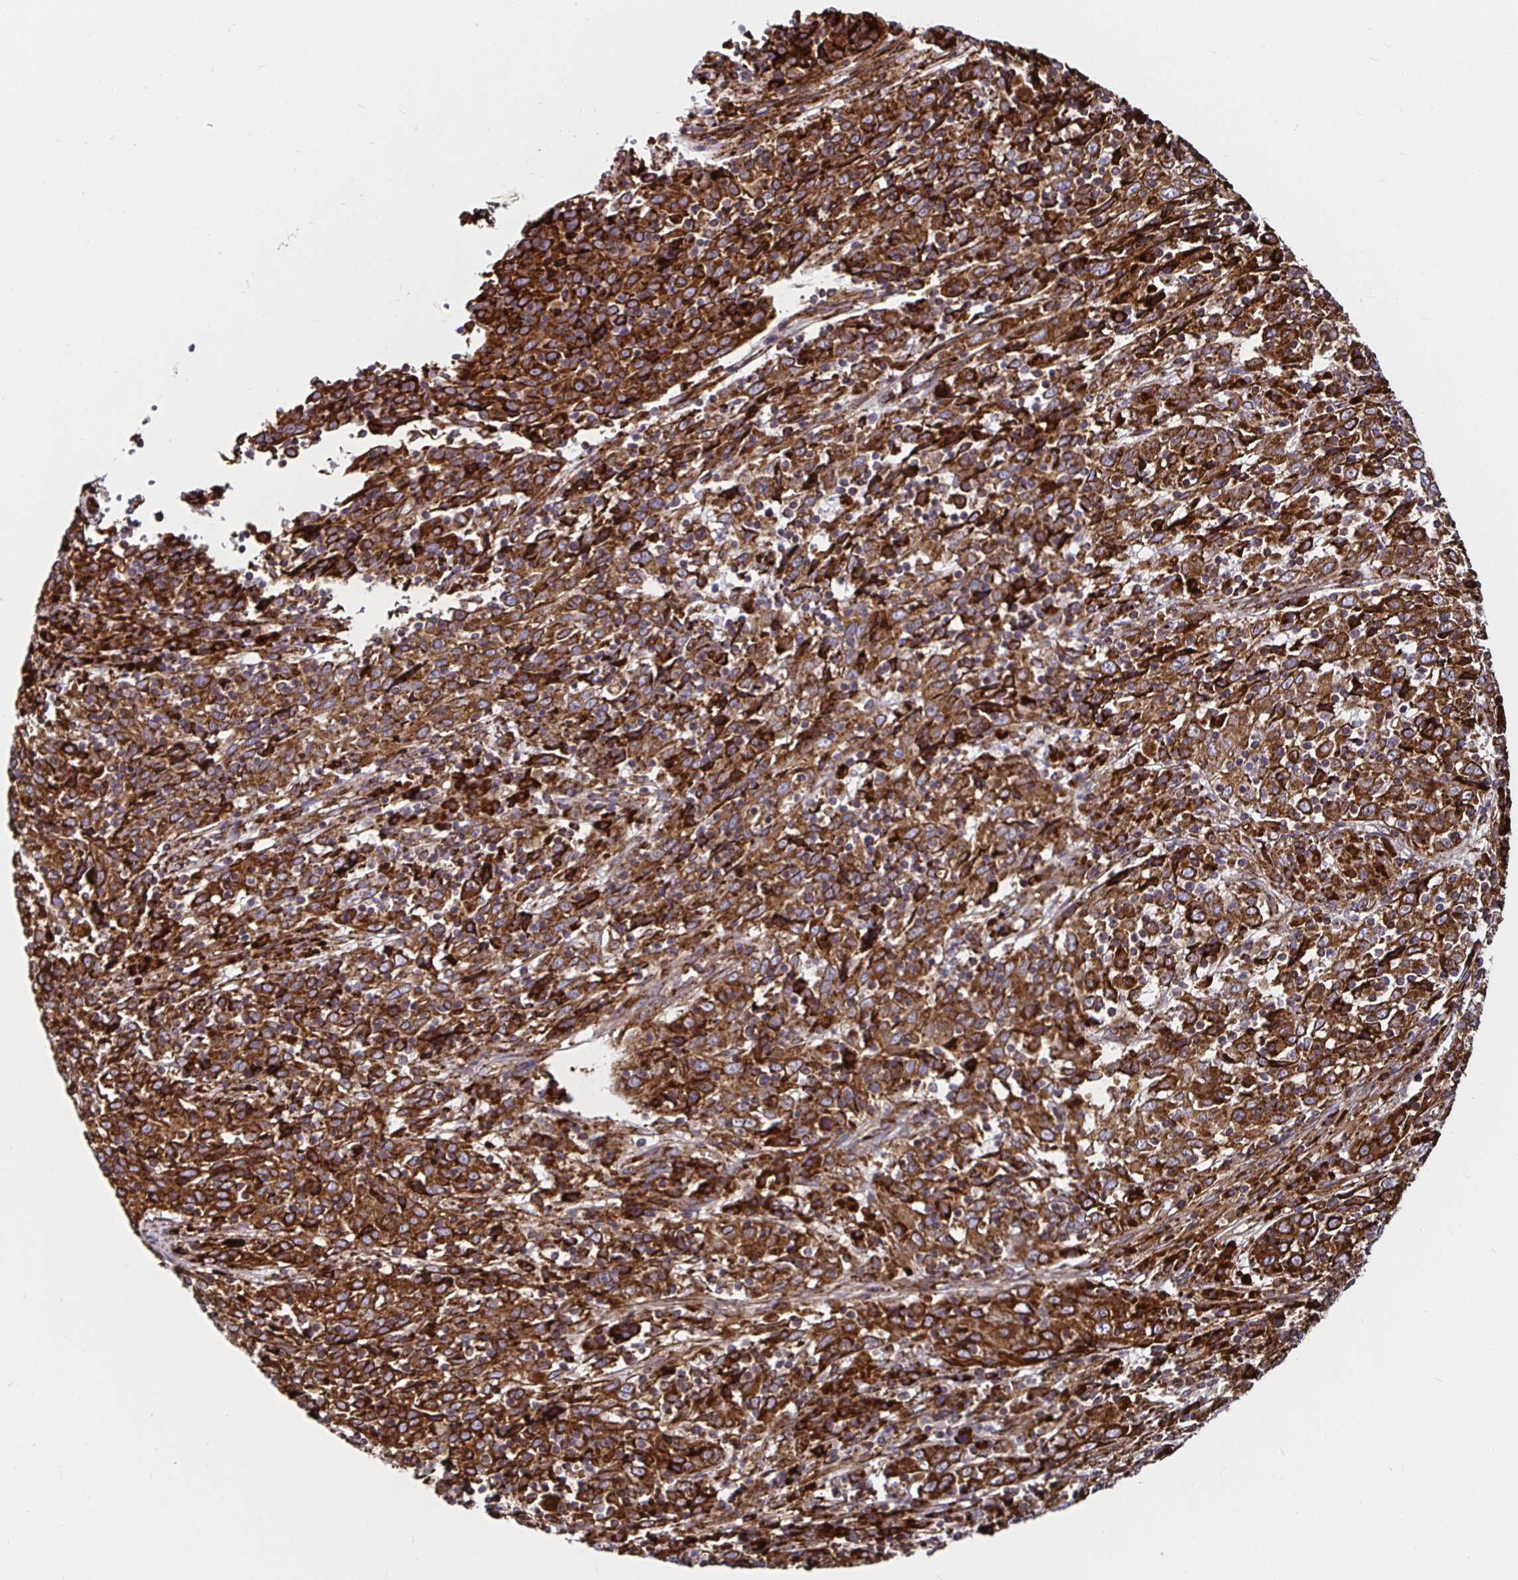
{"staining": {"intensity": "strong", "quantity": ">75%", "location": "cytoplasmic/membranous"}, "tissue": "cervical cancer", "cell_type": "Tumor cells", "image_type": "cancer", "snomed": [{"axis": "morphology", "description": "Squamous cell carcinoma, NOS"}, {"axis": "topography", "description": "Cervix"}], "caption": "Strong cytoplasmic/membranous protein expression is seen in about >75% of tumor cells in cervical cancer.", "gene": "SMYD3", "patient": {"sex": "female", "age": 46}}